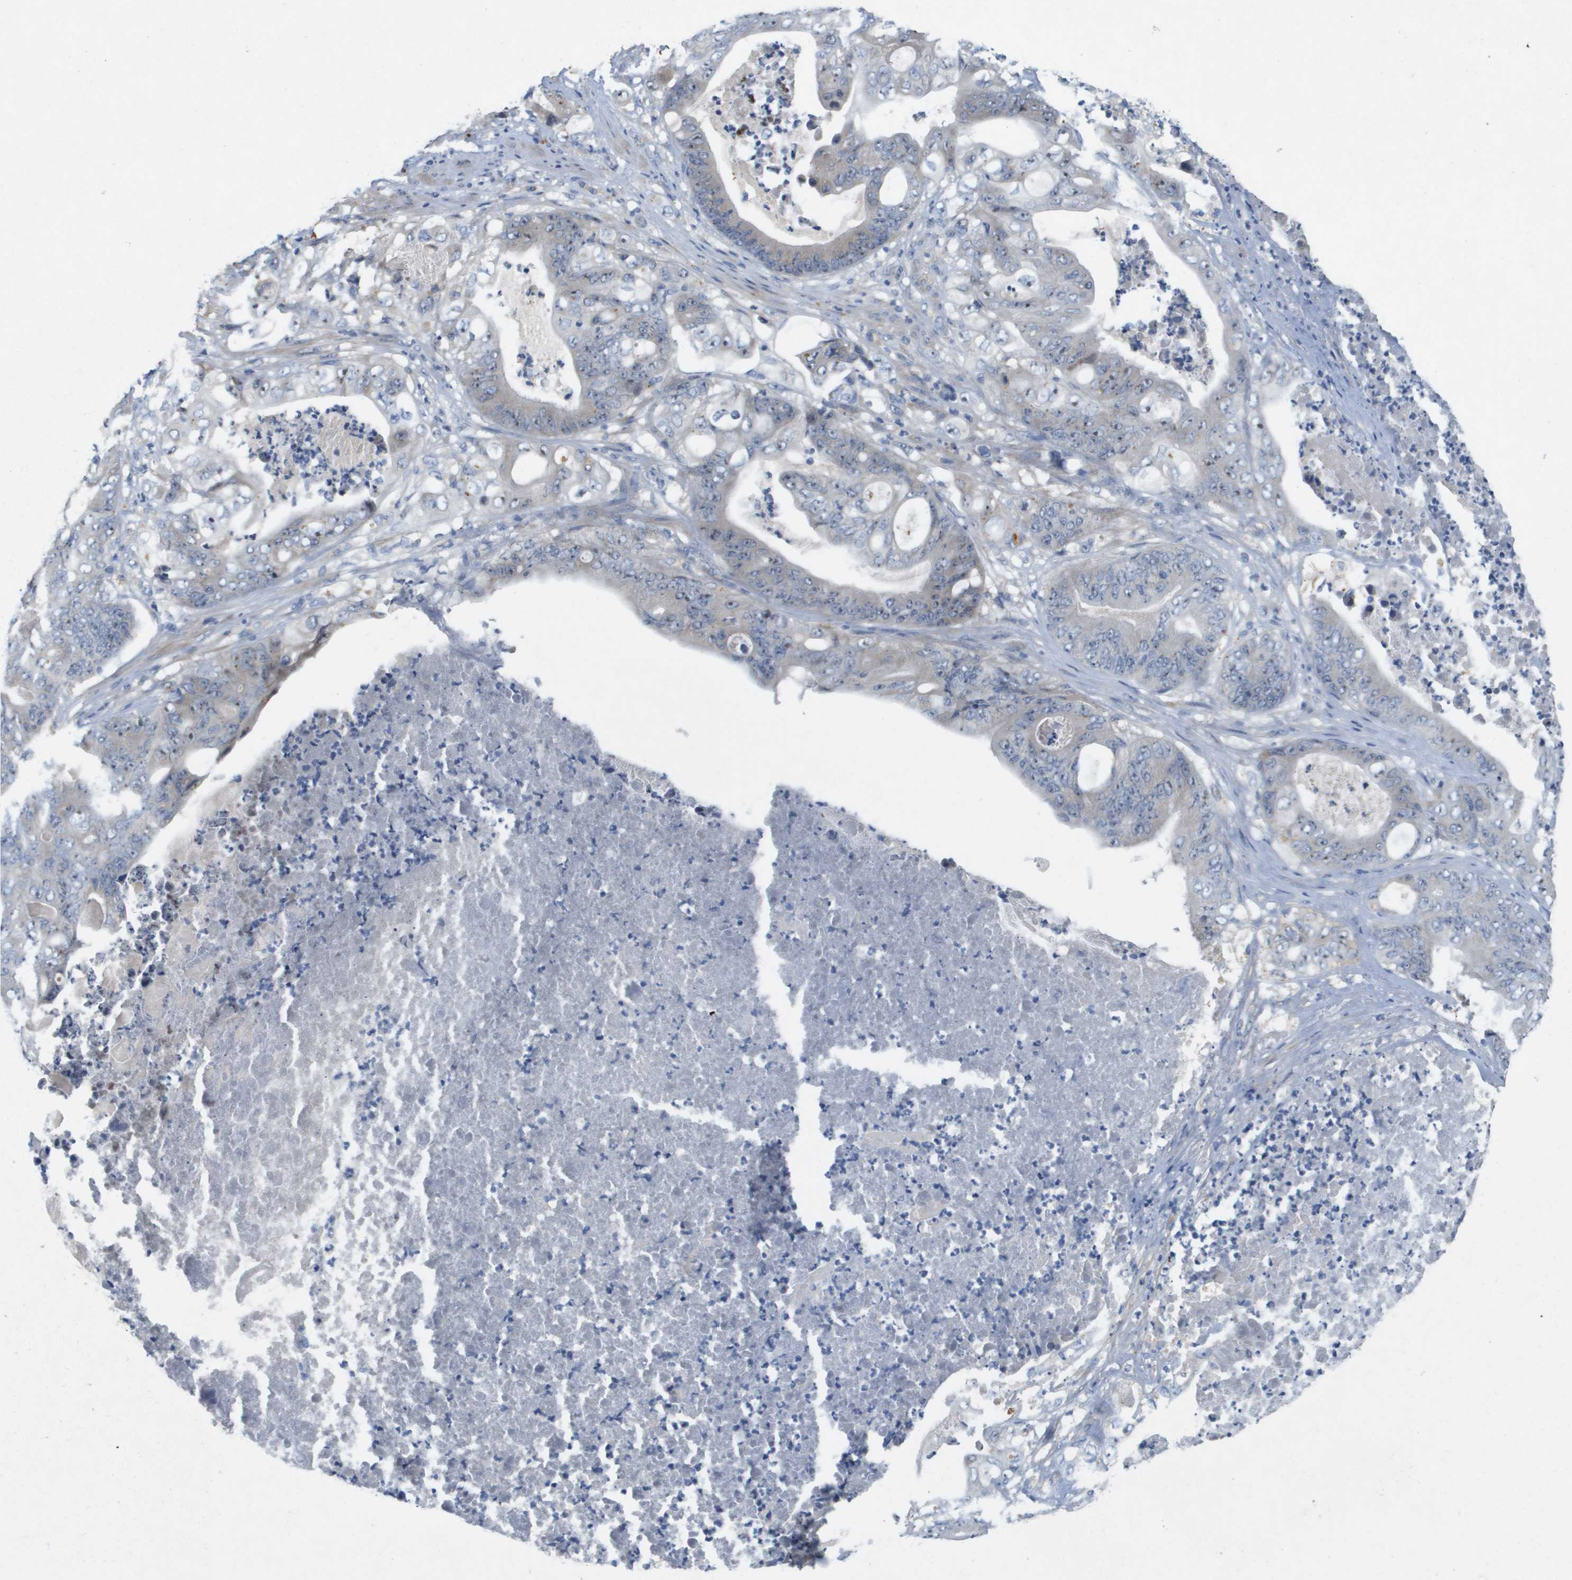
{"staining": {"intensity": "negative", "quantity": "none", "location": "none"}, "tissue": "stomach cancer", "cell_type": "Tumor cells", "image_type": "cancer", "snomed": [{"axis": "morphology", "description": "Adenocarcinoma, NOS"}, {"axis": "topography", "description": "Stomach"}], "caption": "Tumor cells show no significant protein expression in stomach cancer.", "gene": "B3GNT5", "patient": {"sex": "female", "age": 73}}